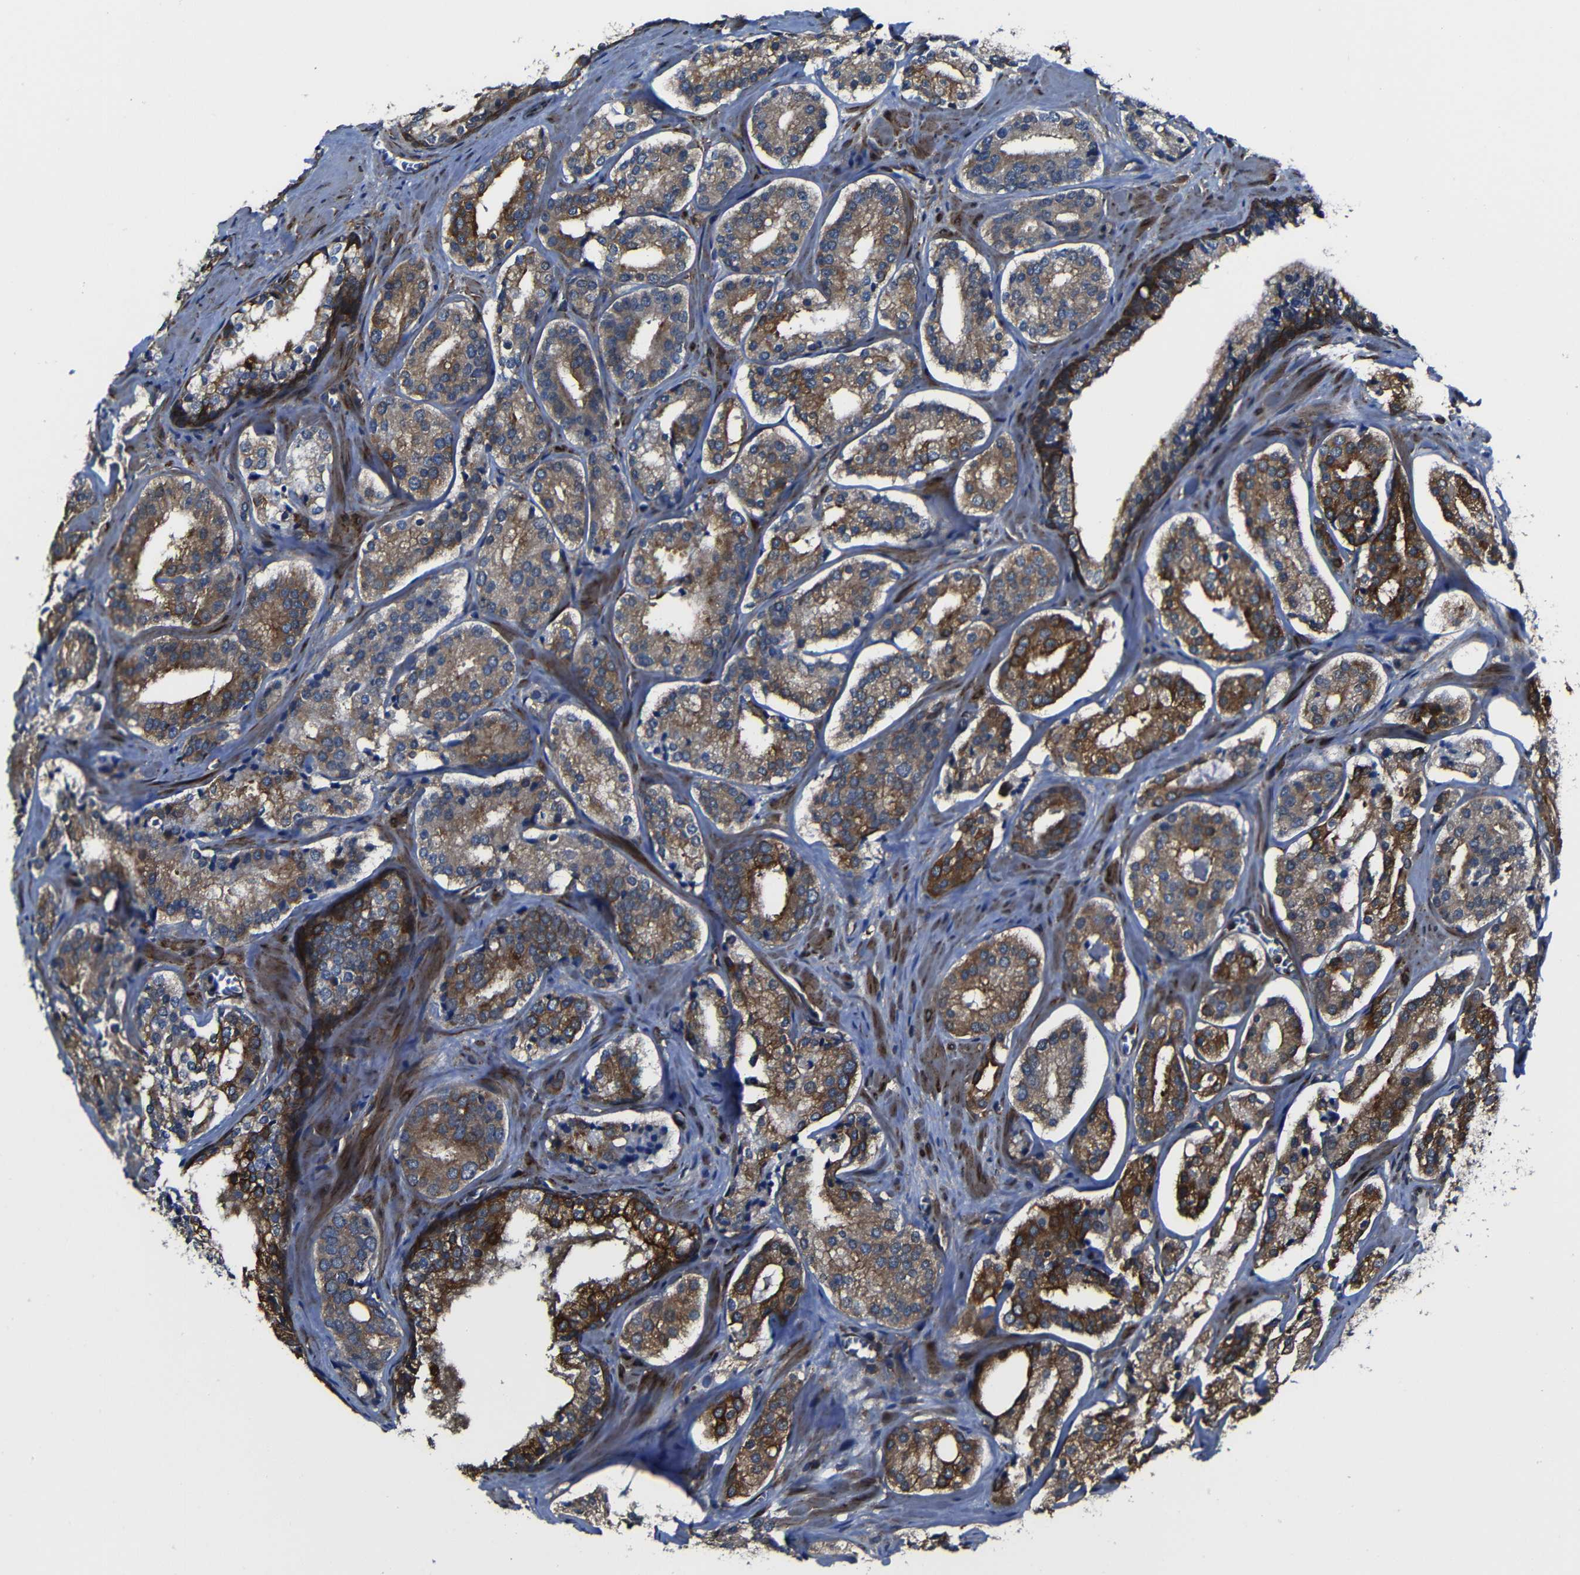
{"staining": {"intensity": "moderate", "quantity": ">75%", "location": "cytoplasmic/membranous"}, "tissue": "prostate cancer", "cell_type": "Tumor cells", "image_type": "cancer", "snomed": [{"axis": "morphology", "description": "Adenocarcinoma, High grade"}, {"axis": "topography", "description": "Prostate"}], "caption": "Protein staining of prostate cancer (adenocarcinoma (high-grade)) tissue demonstrates moderate cytoplasmic/membranous staining in approximately >75% of tumor cells. The staining was performed using DAB (3,3'-diaminobenzidine) to visualize the protein expression in brown, while the nuclei were stained in blue with hematoxylin (Magnification: 20x).", "gene": "KIAA0513", "patient": {"sex": "male", "age": 60}}